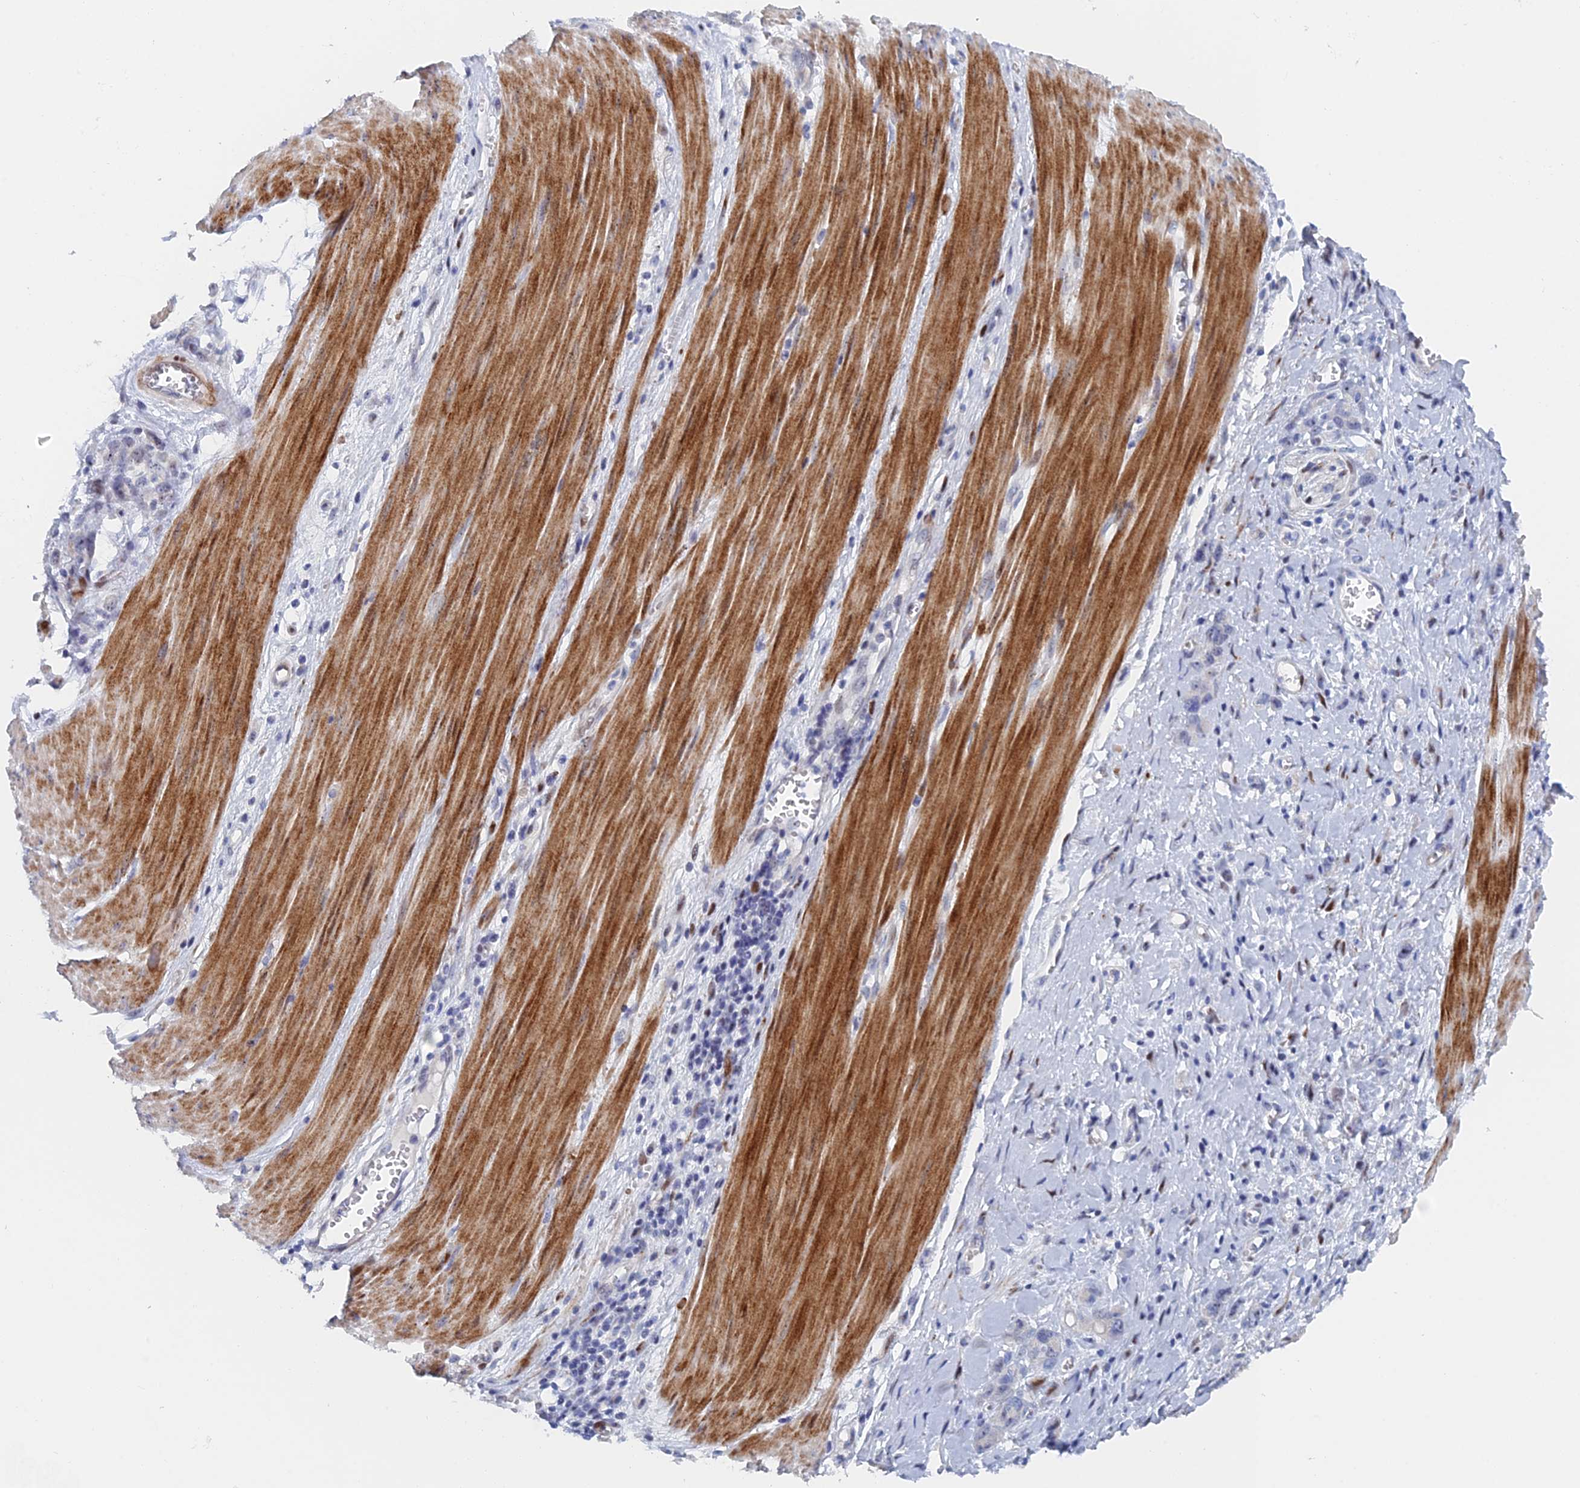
{"staining": {"intensity": "negative", "quantity": "none", "location": "none"}, "tissue": "stomach cancer", "cell_type": "Tumor cells", "image_type": "cancer", "snomed": [{"axis": "morphology", "description": "Adenocarcinoma, NOS"}, {"axis": "topography", "description": "Stomach"}], "caption": "Stomach cancer stained for a protein using immunohistochemistry reveals no staining tumor cells.", "gene": "DRGX", "patient": {"sex": "female", "age": 76}}